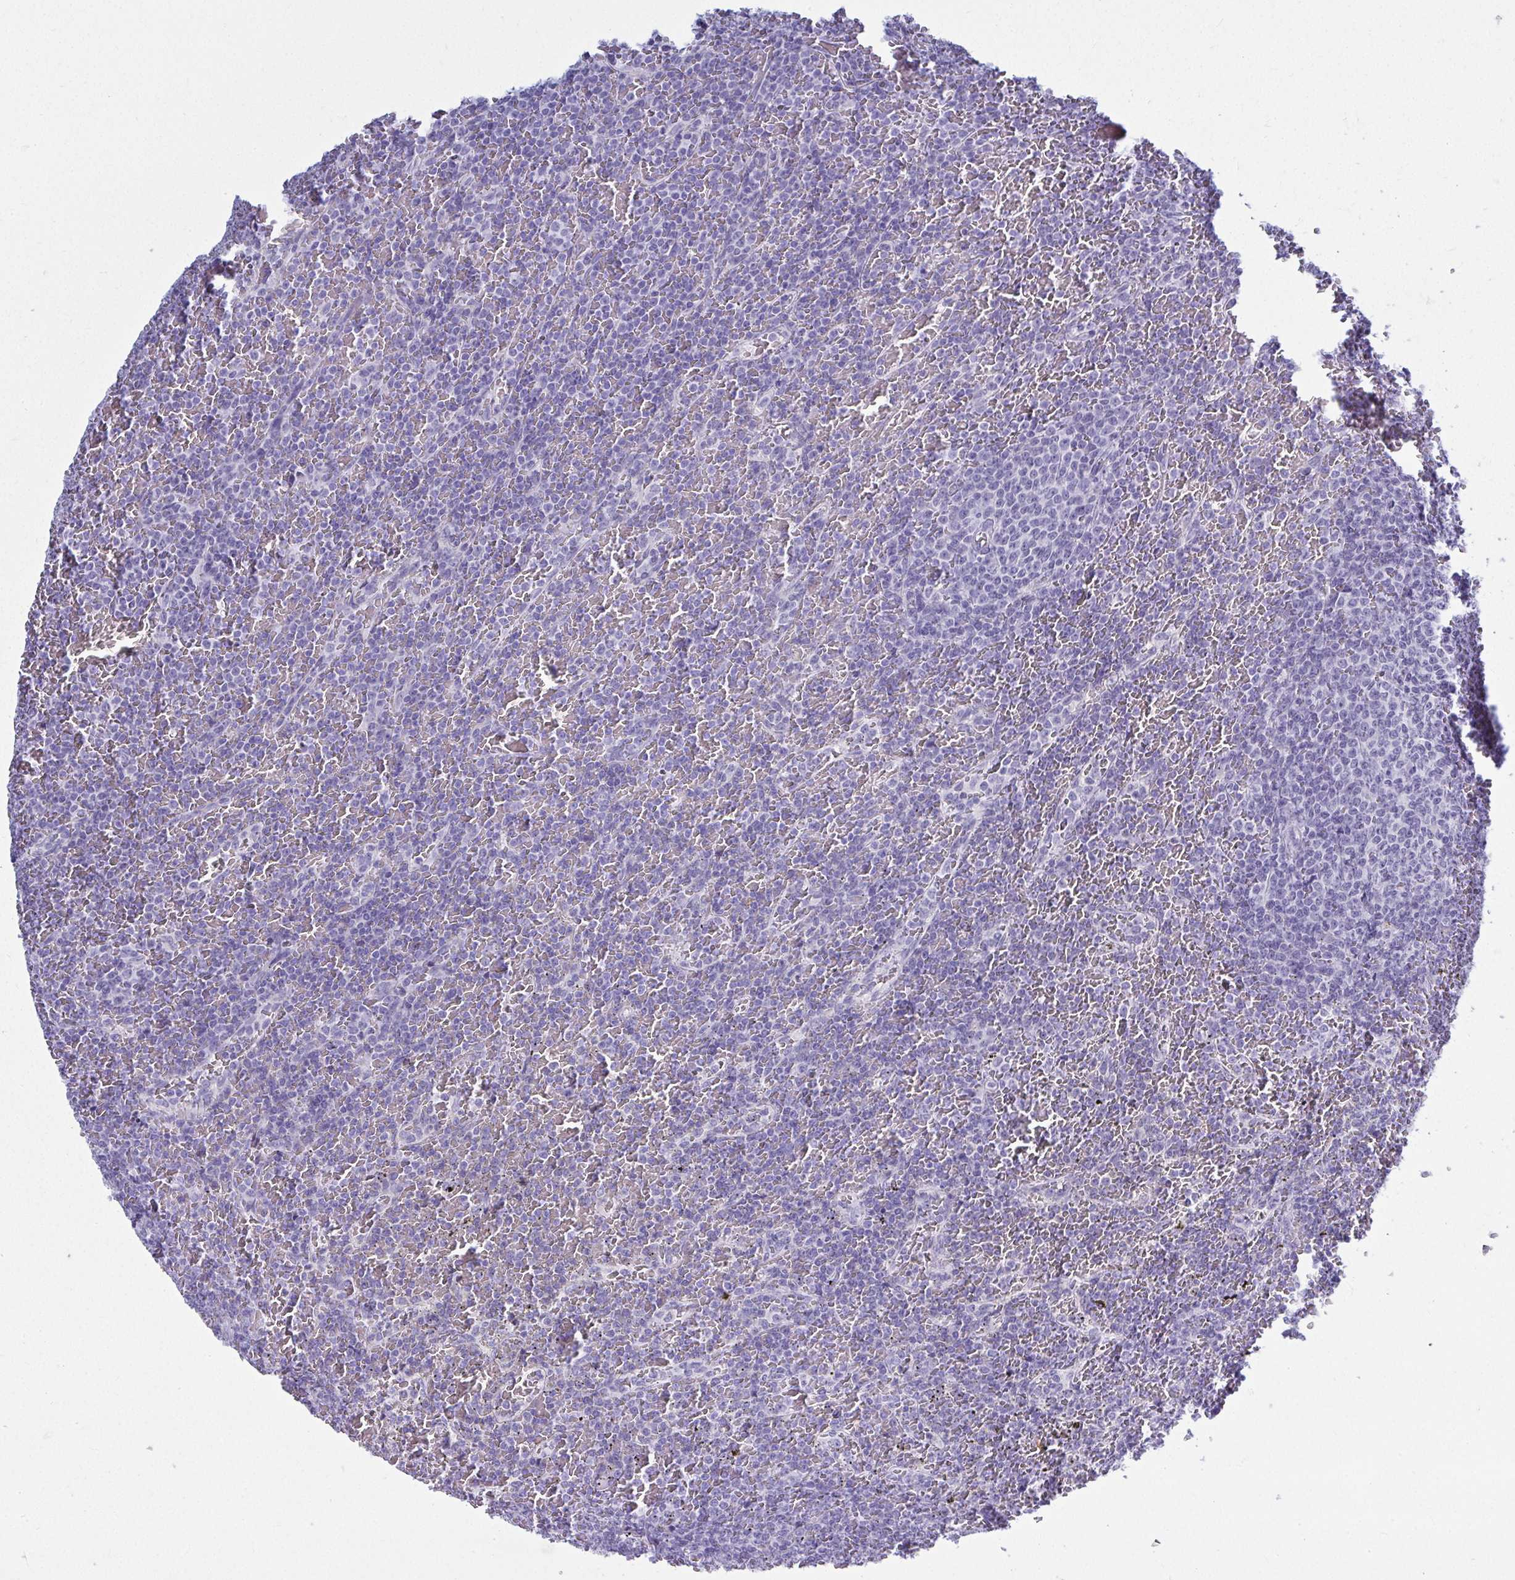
{"staining": {"intensity": "negative", "quantity": "none", "location": "none"}, "tissue": "lymphoma", "cell_type": "Tumor cells", "image_type": "cancer", "snomed": [{"axis": "morphology", "description": "Malignant lymphoma, non-Hodgkin's type, Low grade"}, {"axis": "topography", "description": "Spleen"}], "caption": "Human lymphoma stained for a protein using IHC reveals no positivity in tumor cells.", "gene": "QDPR", "patient": {"sex": "female", "age": 77}}